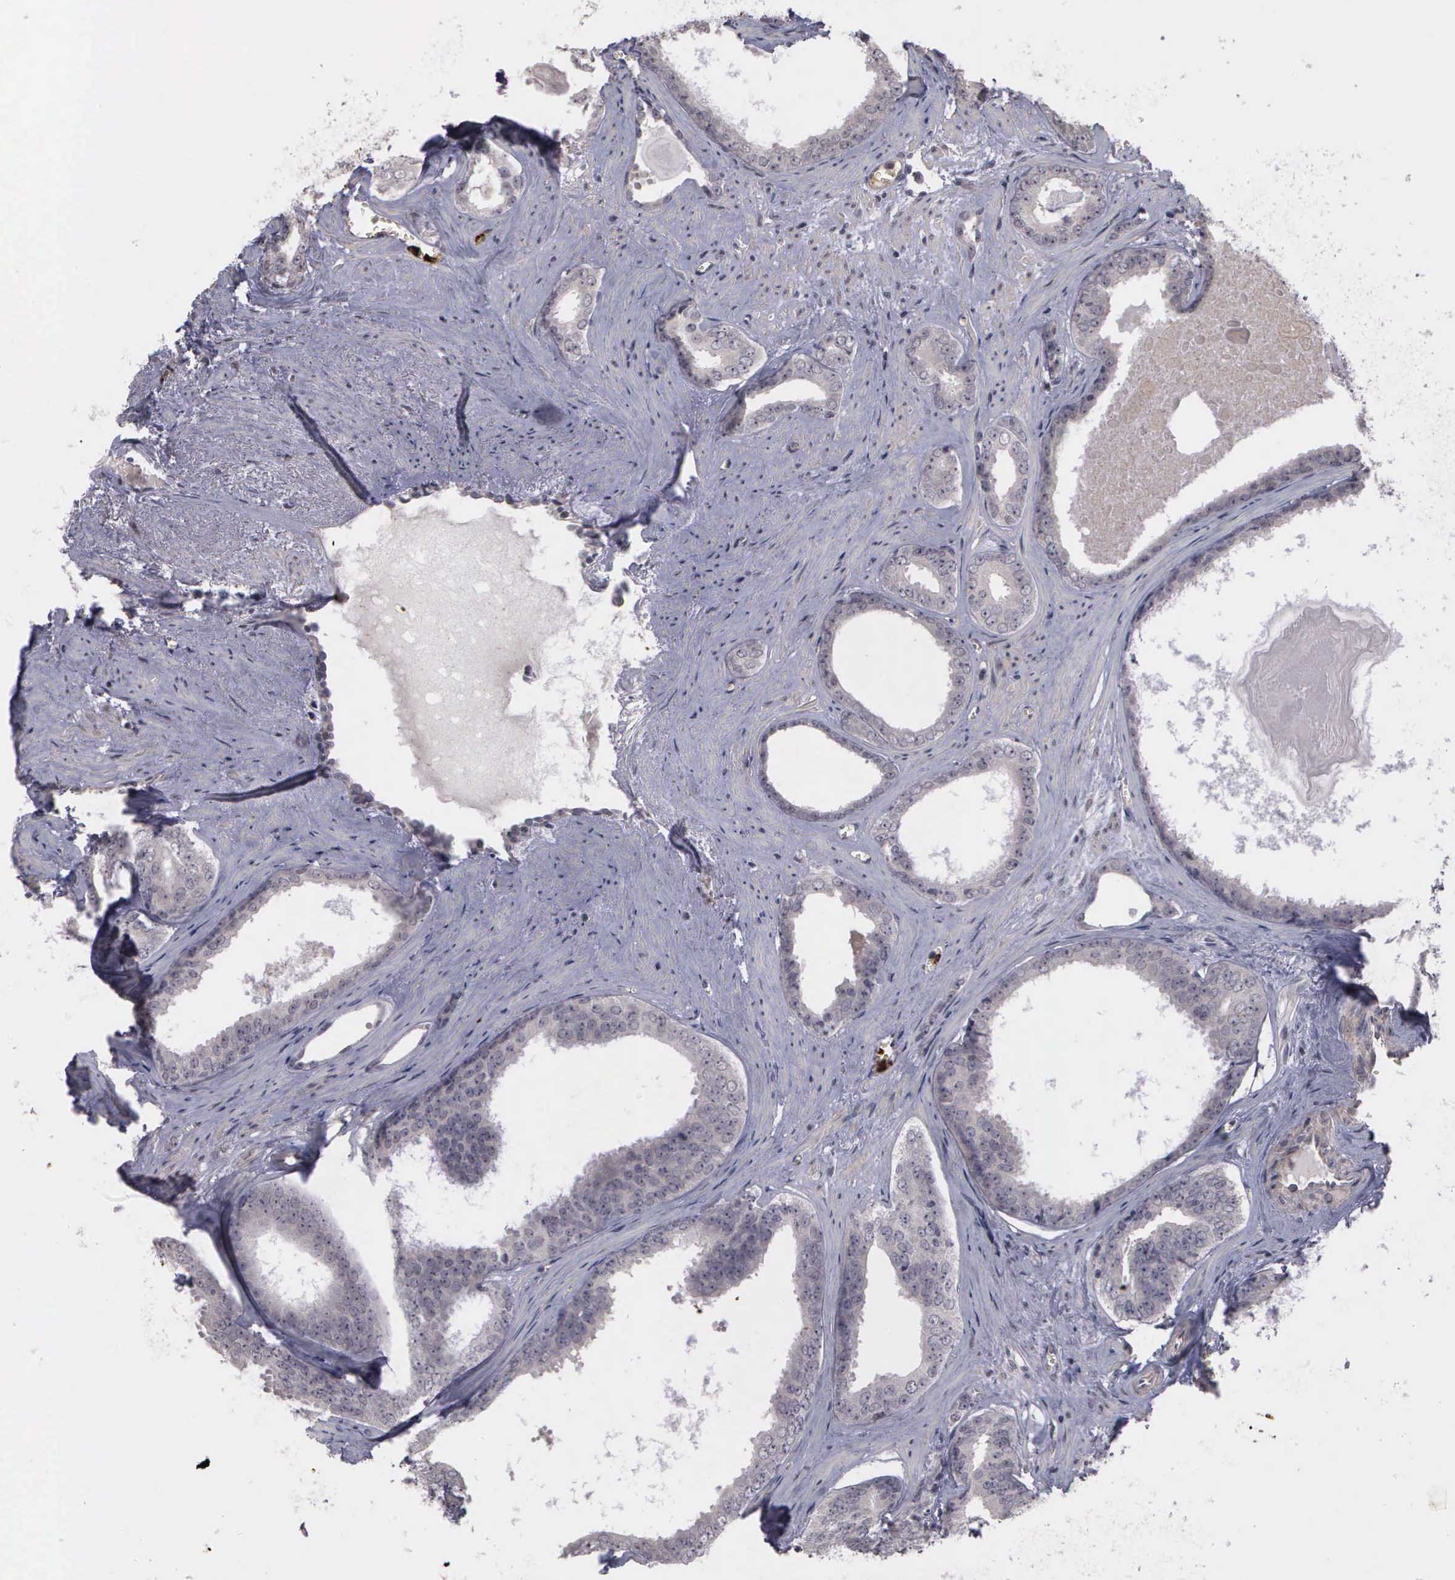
{"staining": {"intensity": "negative", "quantity": "none", "location": "none"}, "tissue": "prostate cancer", "cell_type": "Tumor cells", "image_type": "cancer", "snomed": [{"axis": "morphology", "description": "Adenocarcinoma, Medium grade"}, {"axis": "topography", "description": "Prostate"}], "caption": "The IHC photomicrograph has no significant staining in tumor cells of prostate adenocarcinoma (medium-grade) tissue. (IHC, brightfield microscopy, high magnification).", "gene": "MMP9", "patient": {"sex": "male", "age": 79}}